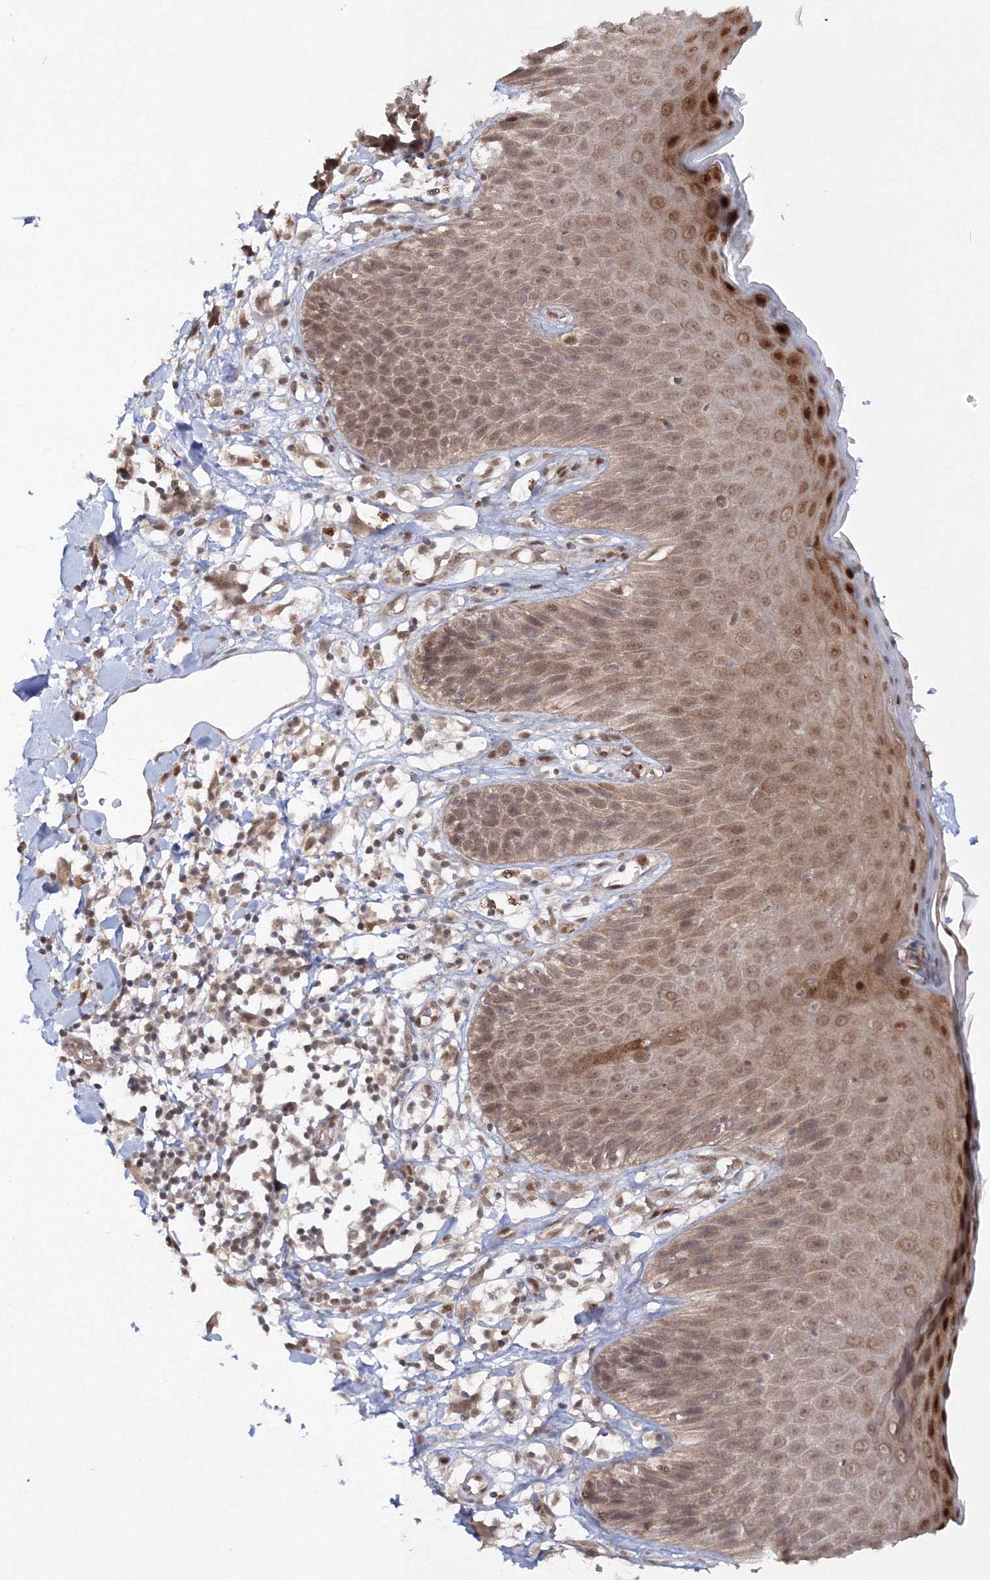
{"staining": {"intensity": "moderate", "quantity": ">75%", "location": "cytoplasmic/membranous,nuclear"}, "tissue": "skin", "cell_type": "Epidermal cells", "image_type": "normal", "snomed": [{"axis": "morphology", "description": "Normal tissue, NOS"}, {"axis": "topography", "description": "Vulva"}], "caption": "IHC image of benign skin stained for a protein (brown), which reveals medium levels of moderate cytoplasmic/membranous,nuclear staining in approximately >75% of epidermal cells.", "gene": "ZFAND6", "patient": {"sex": "female", "age": 68}}